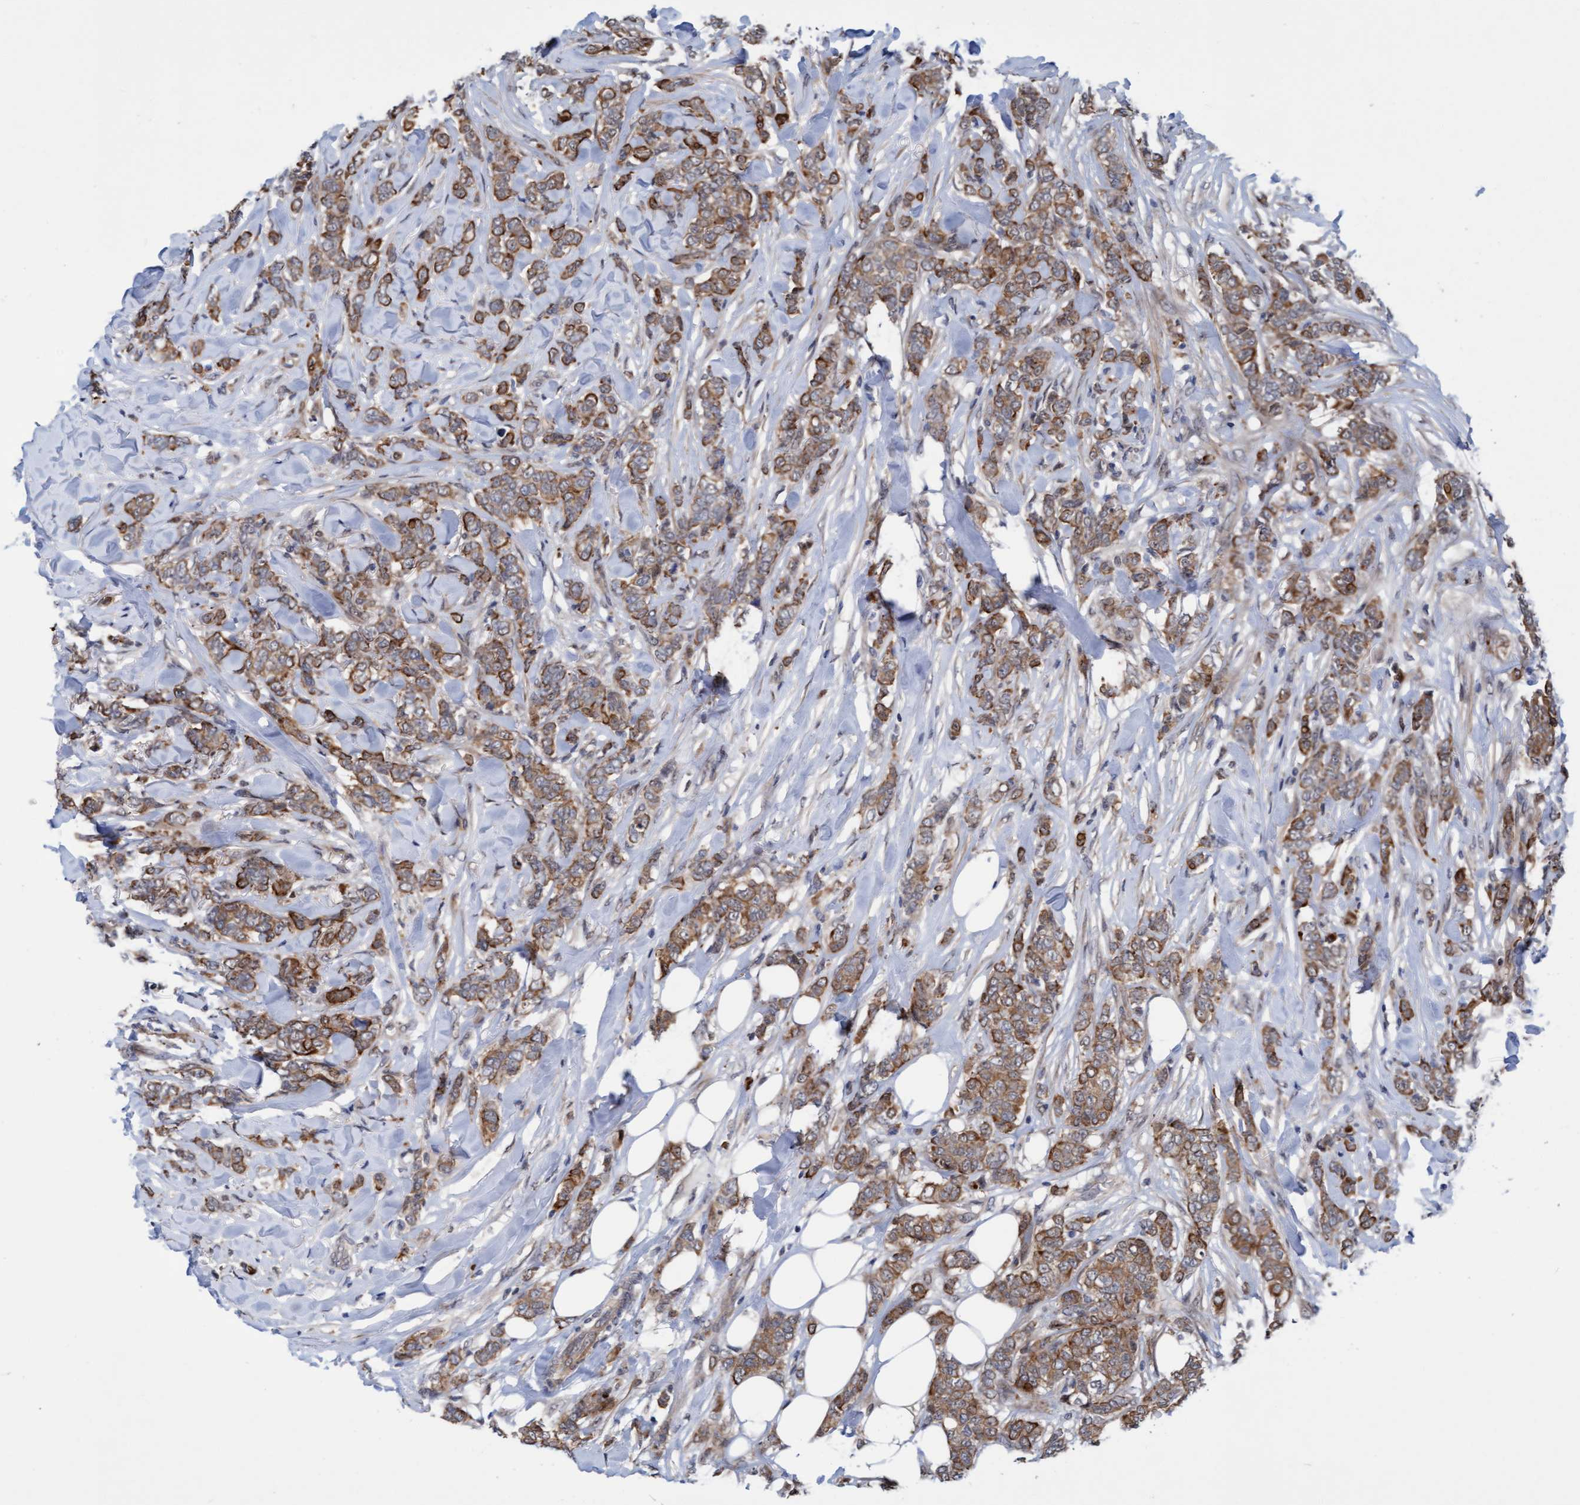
{"staining": {"intensity": "moderate", "quantity": ">75%", "location": "cytoplasmic/membranous"}, "tissue": "breast cancer", "cell_type": "Tumor cells", "image_type": "cancer", "snomed": [{"axis": "morphology", "description": "Lobular carcinoma"}, {"axis": "topography", "description": "Skin"}, {"axis": "topography", "description": "Breast"}], "caption": "Breast lobular carcinoma stained with DAB (3,3'-diaminobenzidine) immunohistochemistry exhibits medium levels of moderate cytoplasmic/membranous positivity in approximately >75% of tumor cells.", "gene": "RAP1GAP2", "patient": {"sex": "female", "age": 46}}